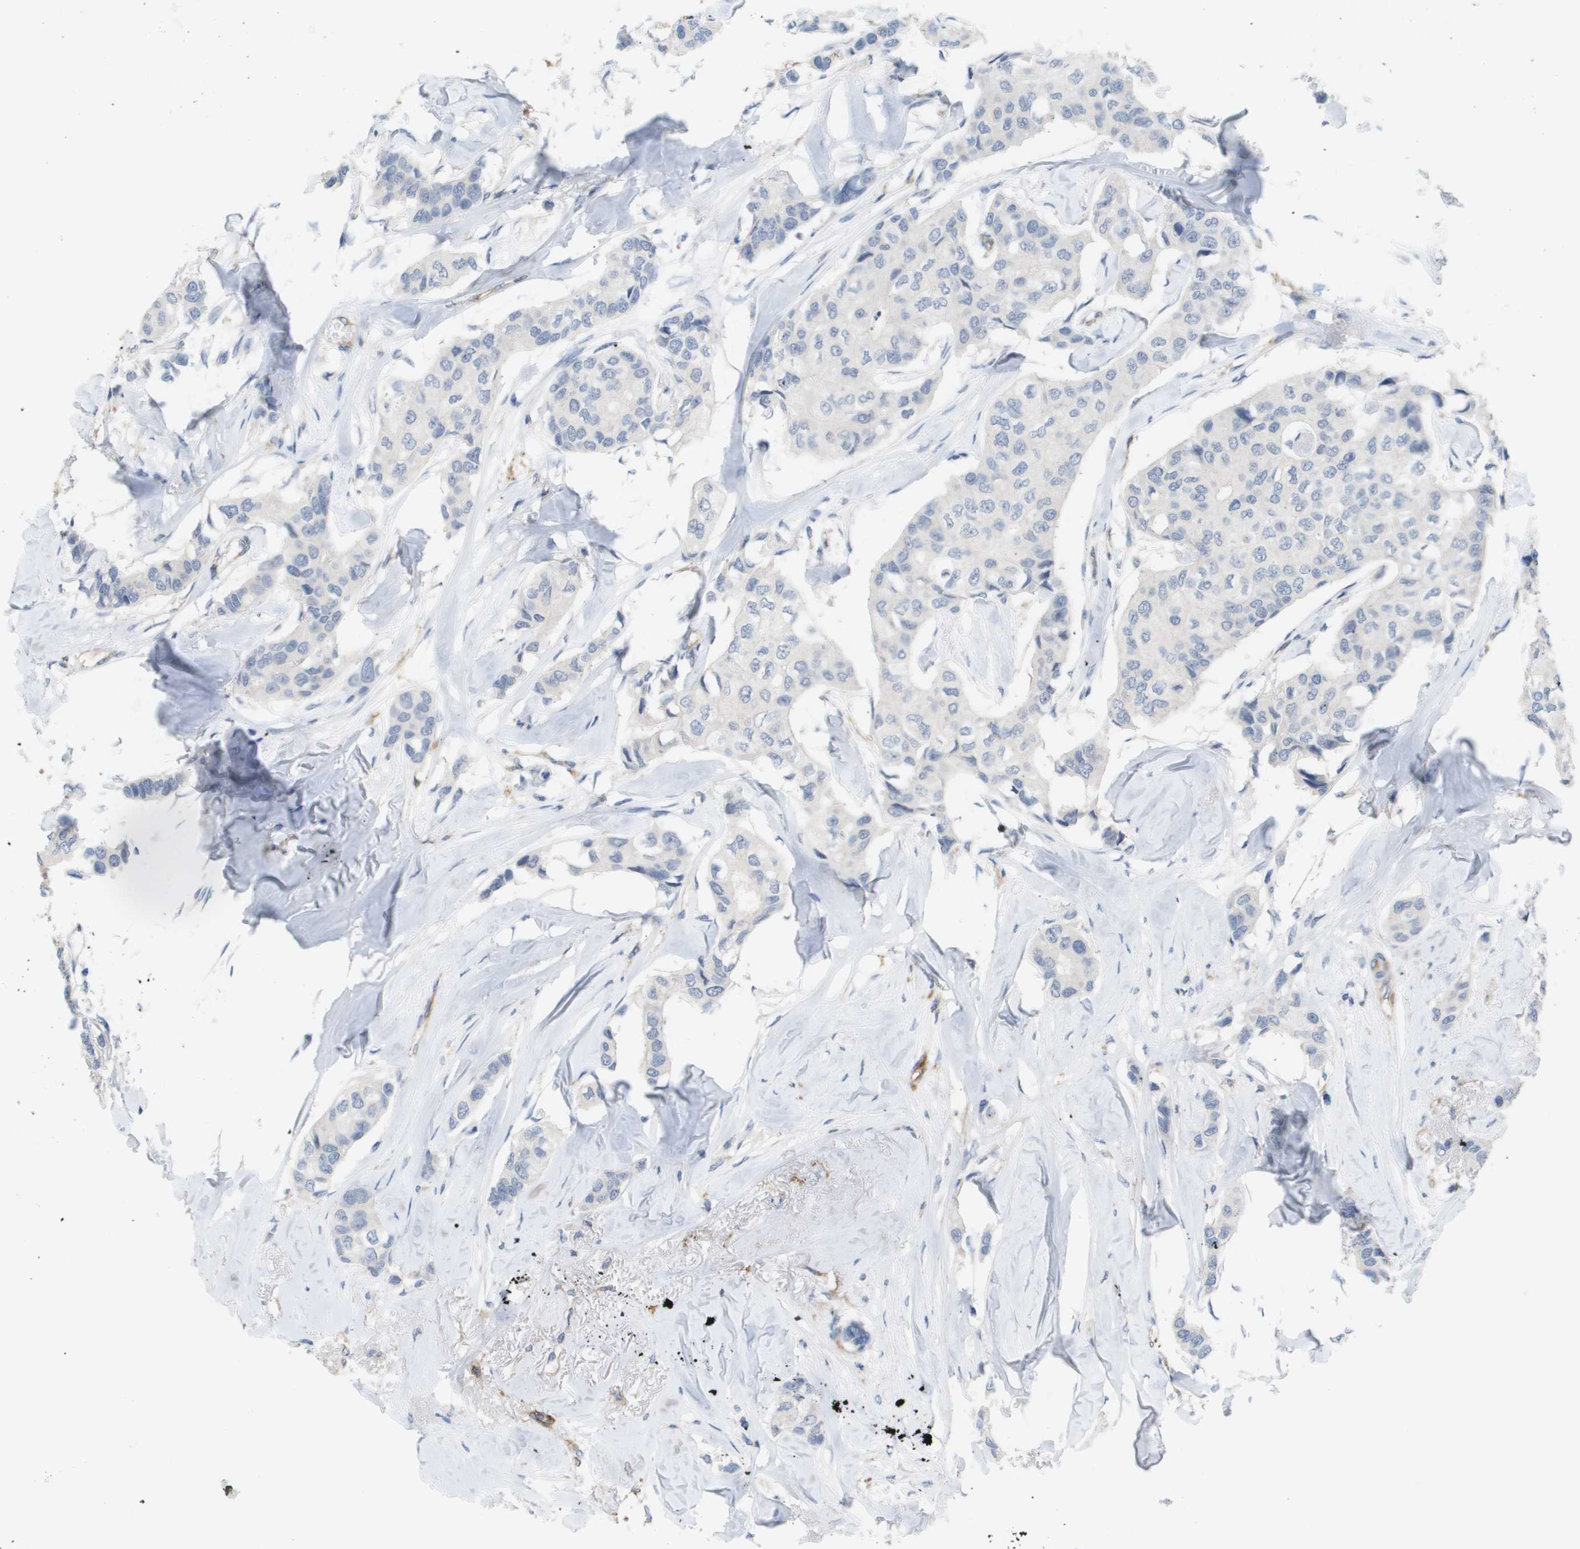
{"staining": {"intensity": "negative", "quantity": "none", "location": "none"}, "tissue": "breast cancer", "cell_type": "Tumor cells", "image_type": "cancer", "snomed": [{"axis": "morphology", "description": "Duct carcinoma"}, {"axis": "topography", "description": "Breast"}], "caption": "High magnification brightfield microscopy of breast cancer (invasive ductal carcinoma) stained with DAB (3,3'-diaminobenzidine) (brown) and counterstained with hematoxylin (blue): tumor cells show no significant positivity. (Stains: DAB immunohistochemistry (IHC) with hematoxylin counter stain, Microscopy: brightfield microscopy at high magnification).", "gene": "ANGPT2", "patient": {"sex": "female", "age": 80}}